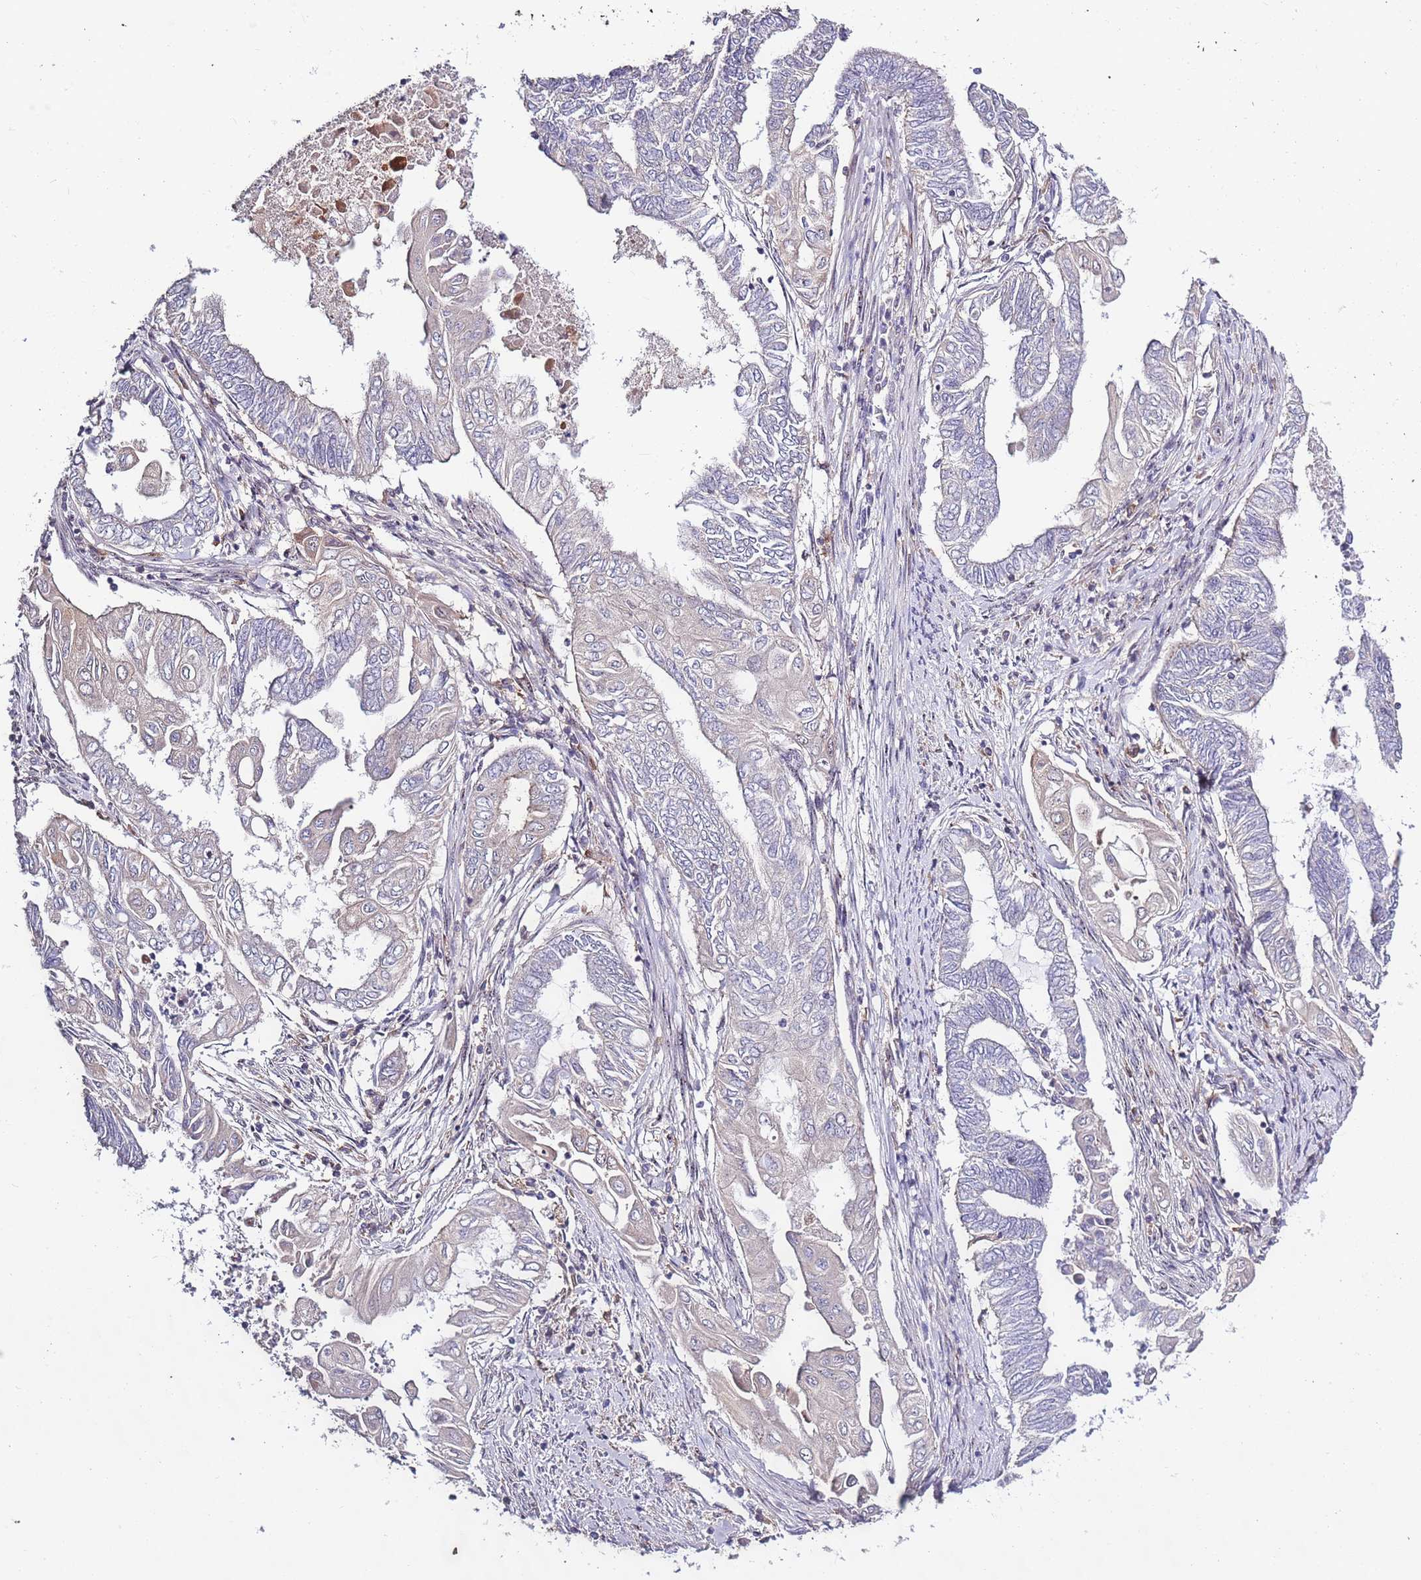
{"staining": {"intensity": "negative", "quantity": "none", "location": "none"}, "tissue": "endometrial cancer", "cell_type": "Tumor cells", "image_type": "cancer", "snomed": [{"axis": "morphology", "description": "Adenocarcinoma, NOS"}, {"axis": "topography", "description": "Uterus"}, {"axis": "topography", "description": "Endometrium"}], "caption": "DAB (3,3'-diaminobenzidine) immunohistochemical staining of human endometrial adenocarcinoma displays no significant staining in tumor cells. Brightfield microscopy of immunohistochemistry (IHC) stained with DAB (brown) and hematoxylin (blue), captured at high magnification.", "gene": "CAPN9", "patient": {"sex": "female", "age": 70}}